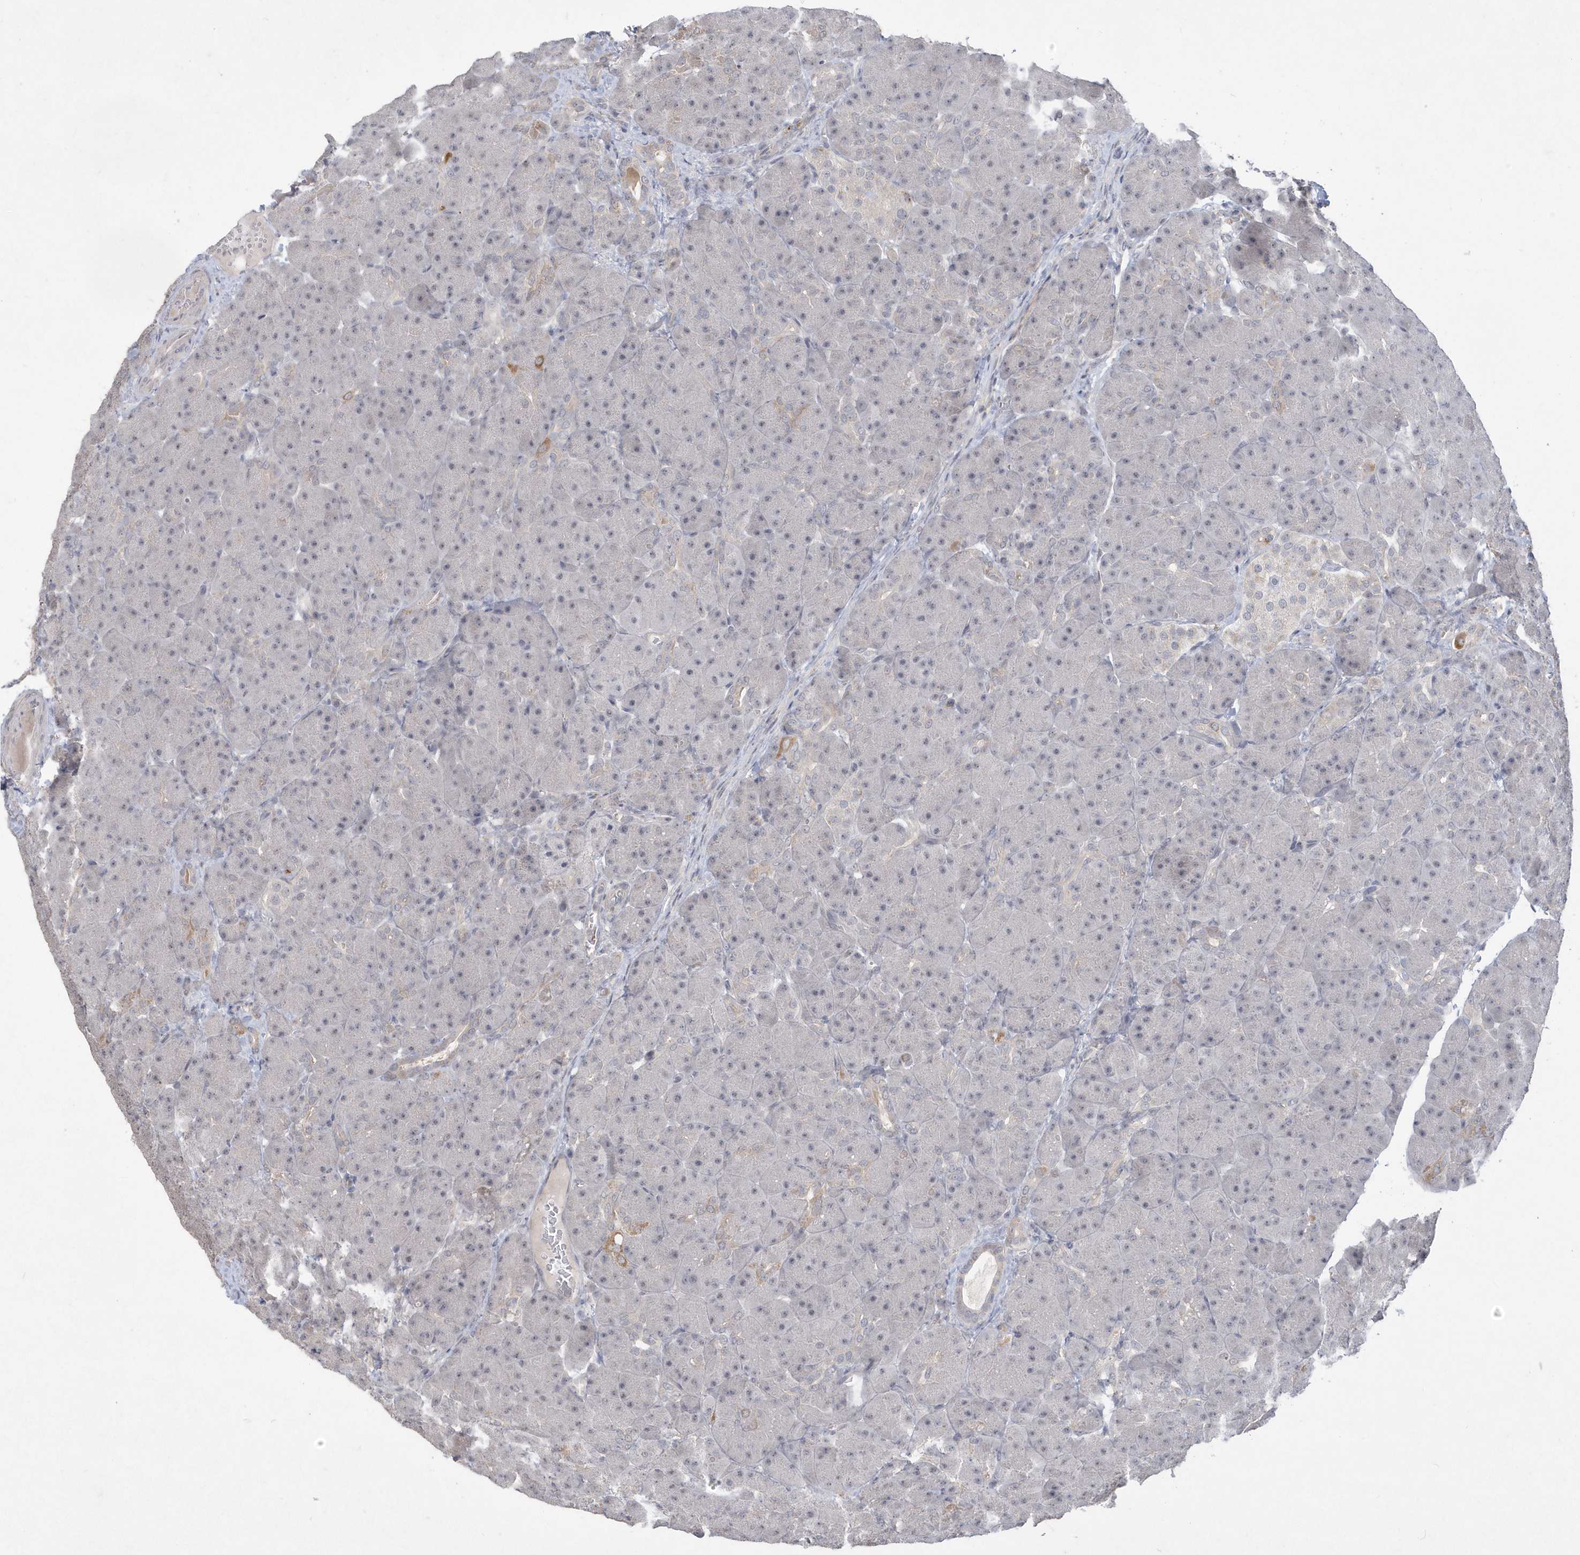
{"staining": {"intensity": "weak", "quantity": "25%-75%", "location": "cytoplasmic/membranous,nuclear"}, "tissue": "pancreas", "cell_type": "Exocrine glandular cells", "image_type": "normal", "snomed": [{"axis": "morphology", "description": "Normal tissue, NOS"}, {"axis": "topography", "description": "Pancreas"}], "caption": "The immunohistochemical stain shows weak cytoplasmic/membranous,nuclear staining in exocrine glandular cells of unremarkable pancreas. (brown staining indicates protein expression, while blue staining denotes nuclei).", "gene": "TSPEAR", "patient": {"sex": "male", "age": 66}}